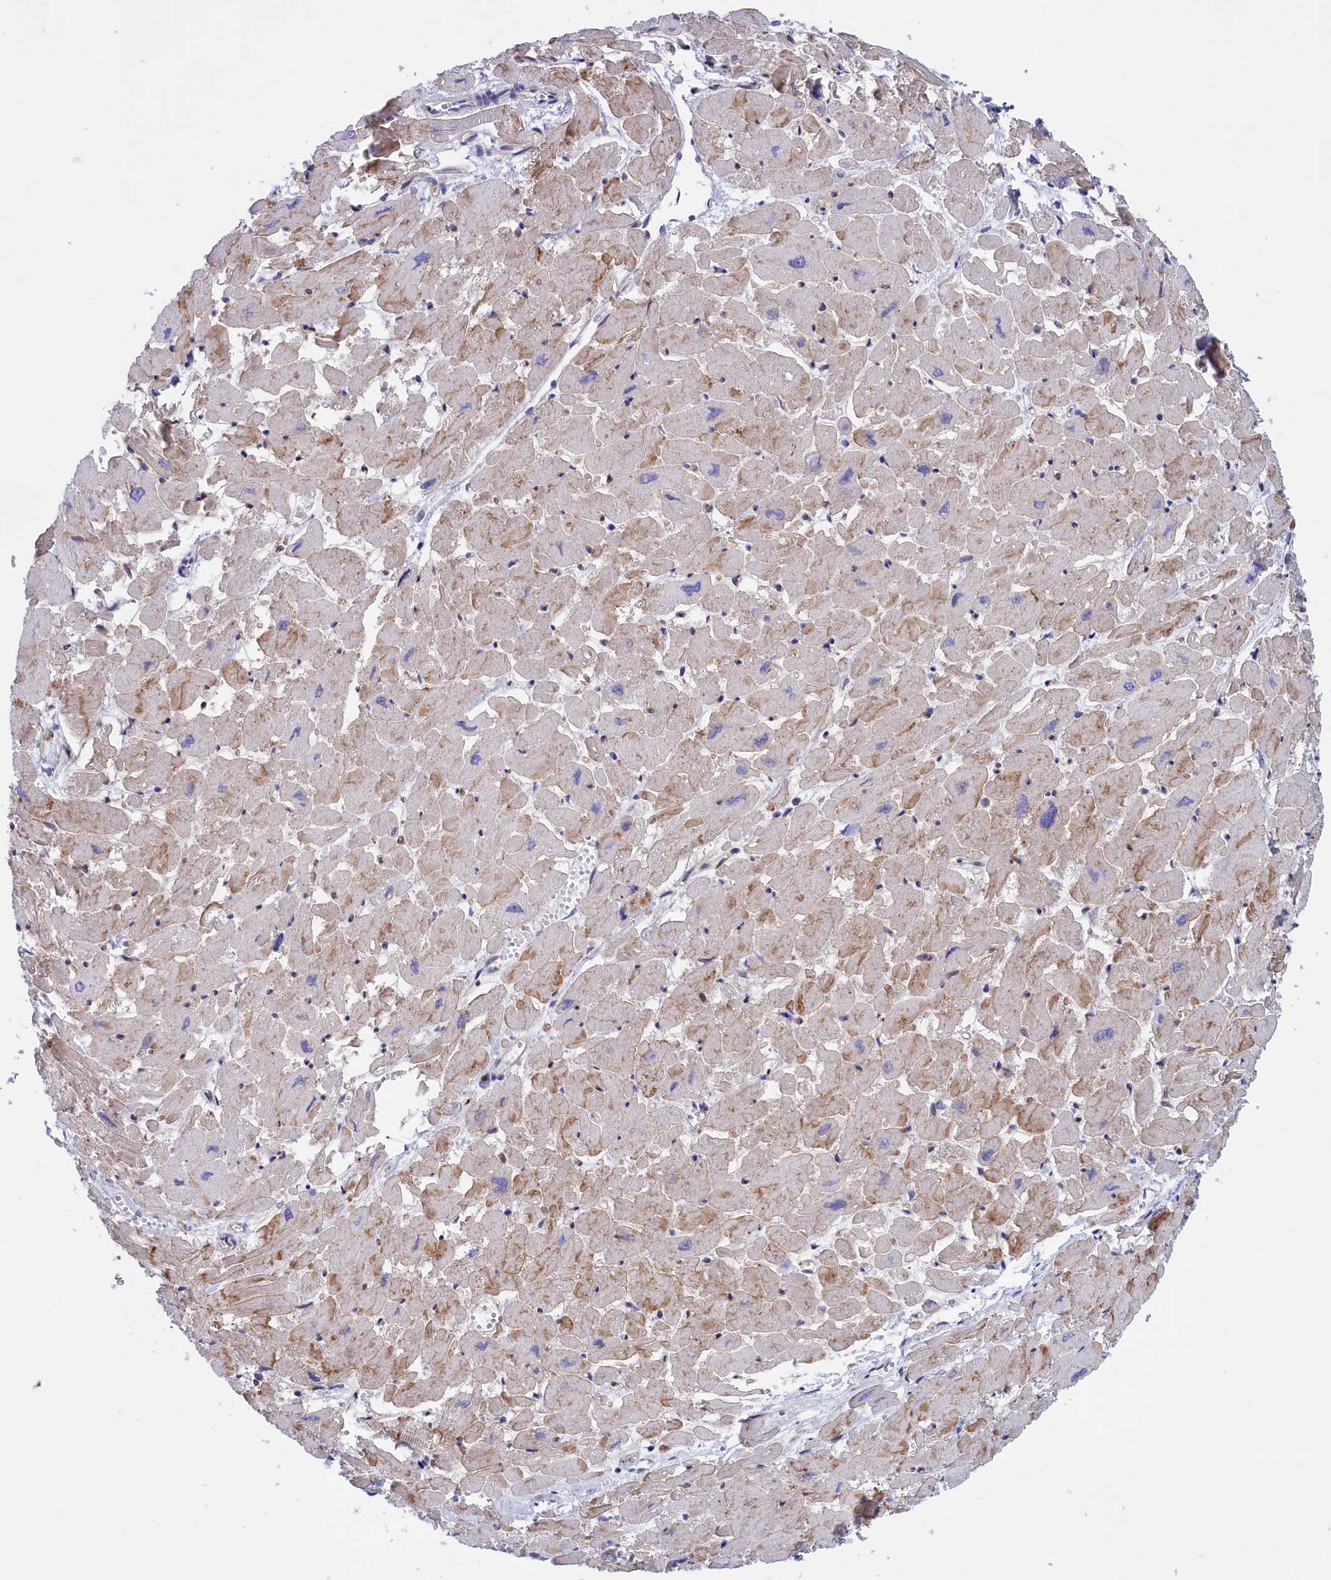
{"staining": {"intensity": "strong", "quantity": "25%-75%", "location": "cytoplasmic/membranous"}, "tissue": "heart muscle", "cell_type": "Cardiomyocytes", "image_type": "normal", "snomed": [{"axis": "morphology", "description": "Normal tissue, NOS"}, {"axis": "topography", "description": "Heart"}], "caption": "Approximately 25%-75% of cardiomyocytes in unremarkable heart muscle exhibit strong cytoplasmic/membranous protein expression as visualized by brown immunohistochemical staining.", "gene": "MPND", "patient": {"sex": "male", "age": 54}}